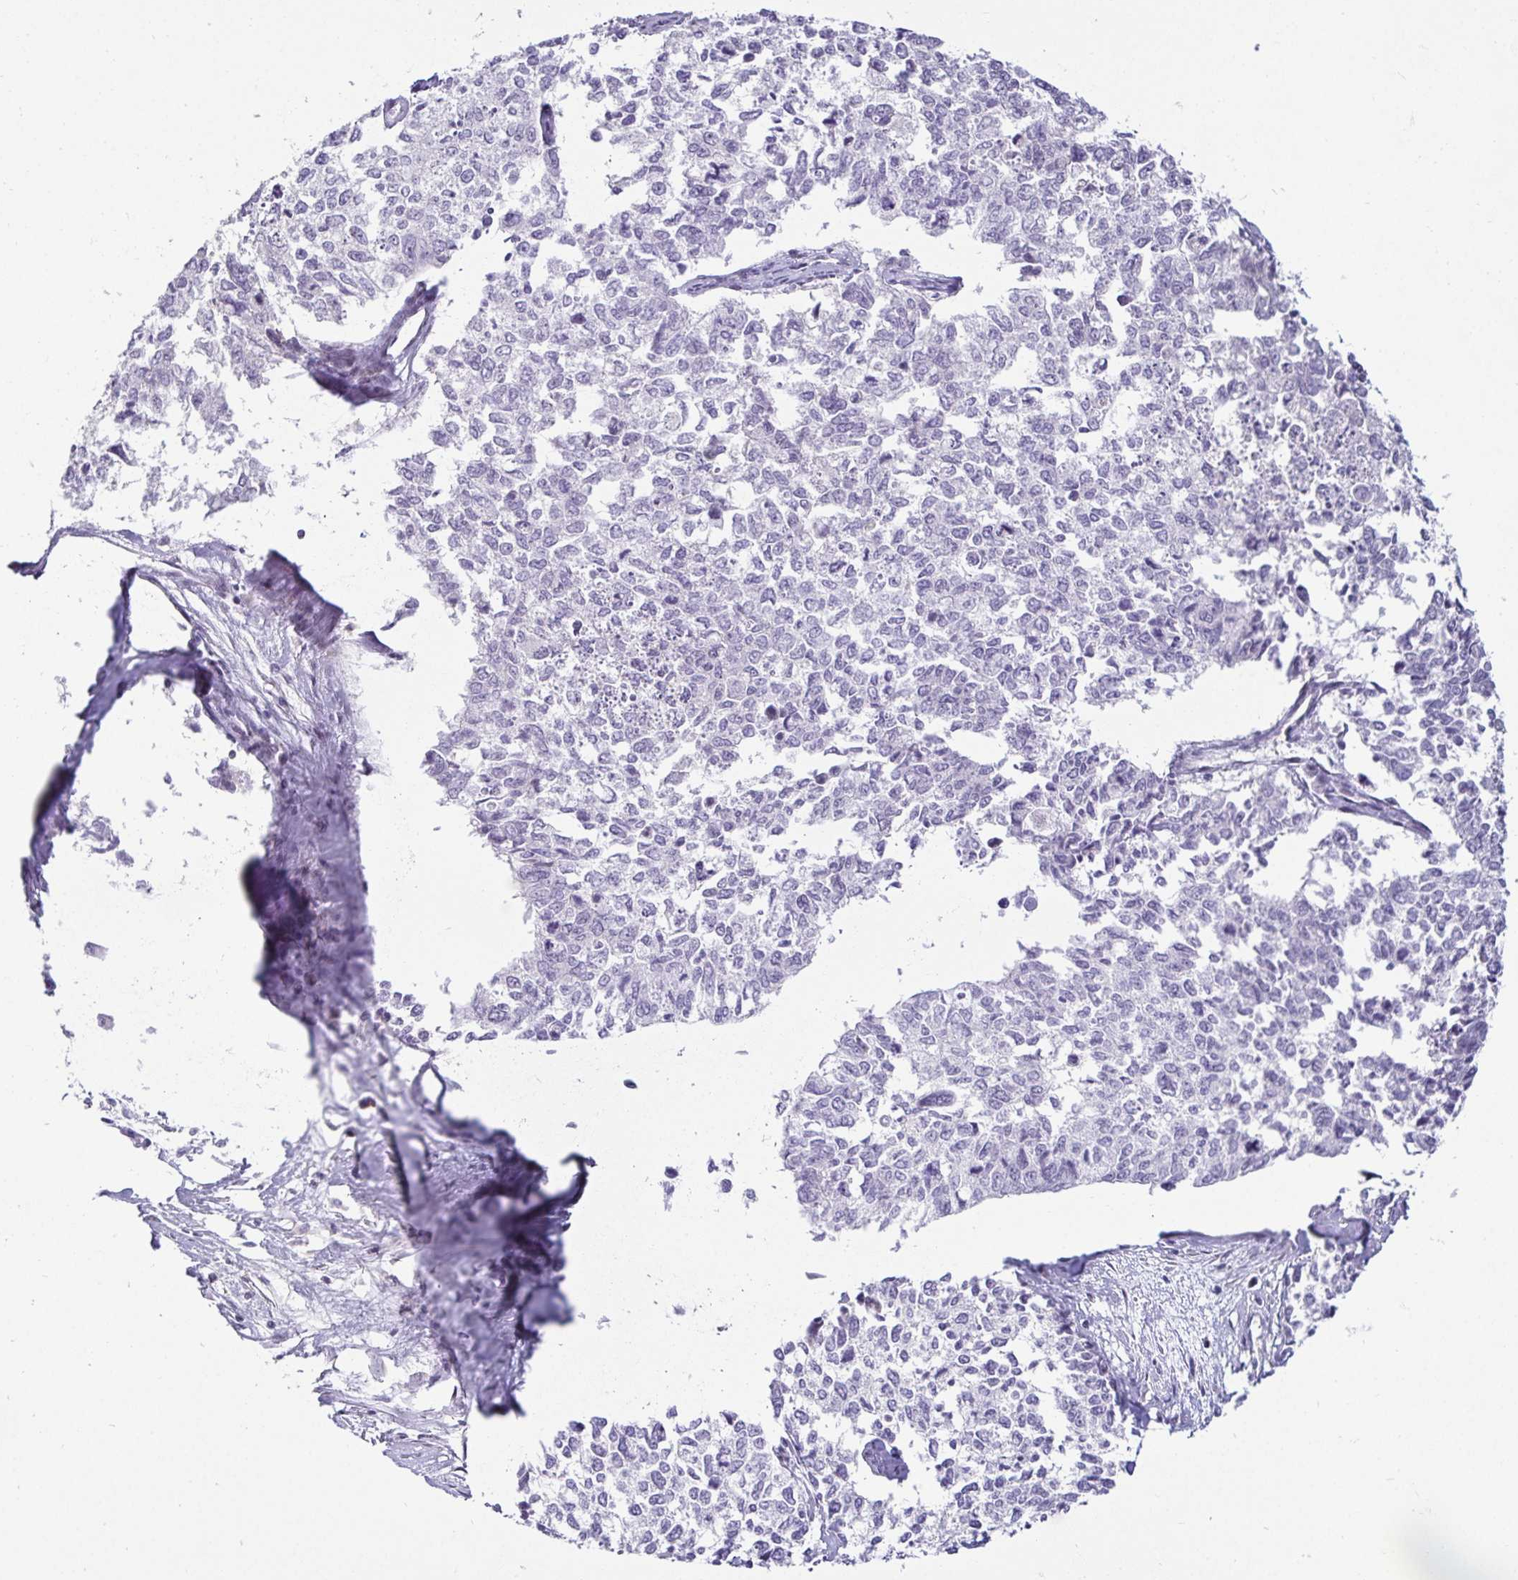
{"staining": {"intensity": "negative", "quantity": "none", "location": "none"}, "tissue": "cervical cancer", "cell_type": "Tumor cells", "image_type": "cancer", "snomed": [{"axis": "morphology", "description": "Adenocarcinoma, NOS"}, {"axis": "topography", "description": "Cervix"}], "caption": "This is an immunohistochemistry histopathology image of human cervical adenocarcinoma. There is no staining in tumor cells.", "gene": "CR2", "patient": {"sex": "female", "age": 63}}